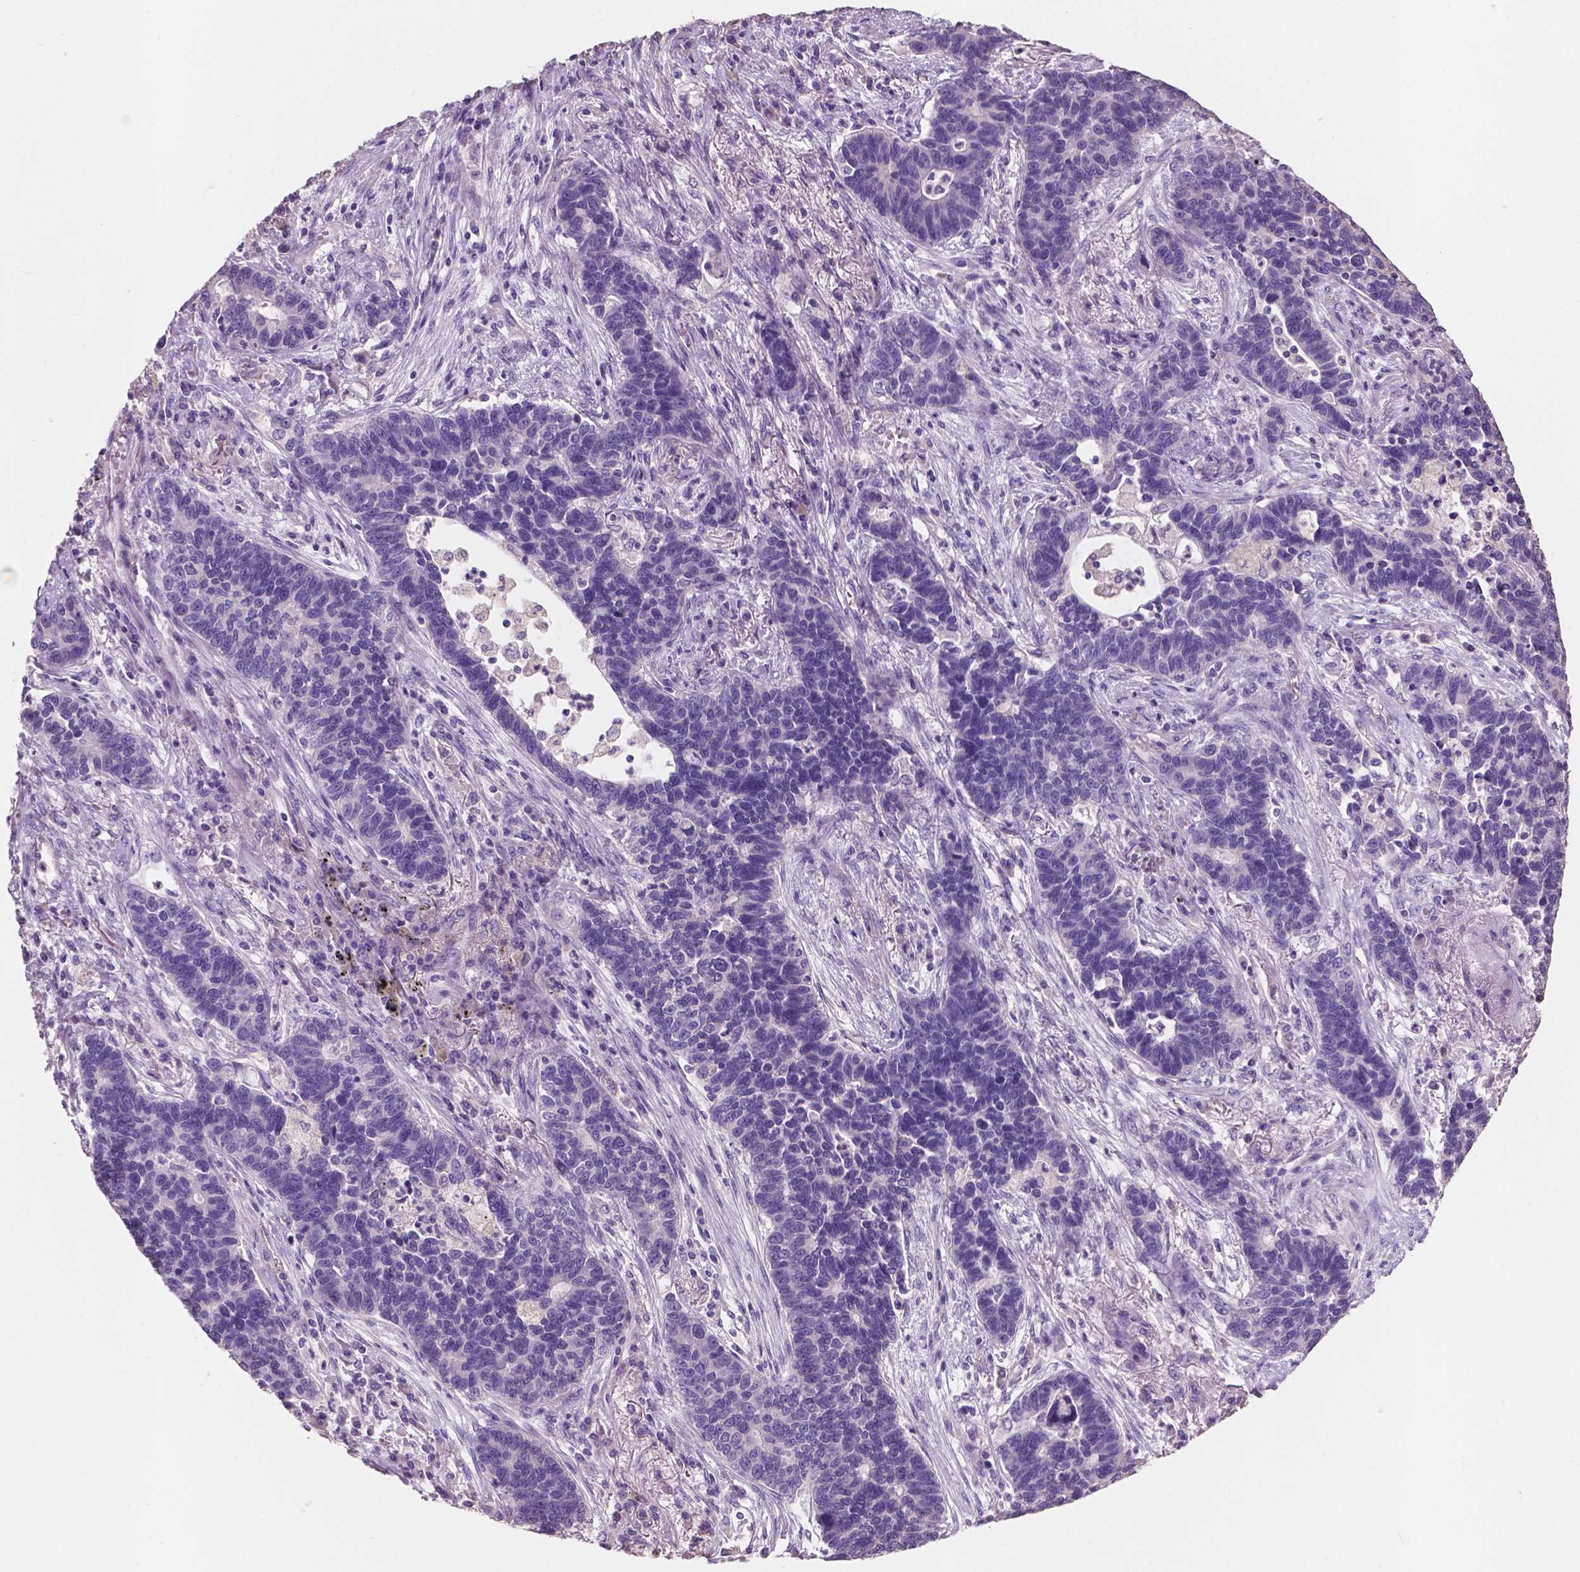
{"staining": {"intensity": "negative", "quantity": "none", "location": "none"}, "tissue": "lung cancer", "cell_type": "Tumor cells", "image_type": "cancer", "snomed": [{"axis": "morphology", "description": "Adenocarcinoma, NOS"}, {"axis": "topography", "description": "Lung"}], "caption": "Lung cancer stained for a protein using immunohistochemistry (IHC) demonstrates no positivity tumor cells.", "gene": "SBSN", "patient": {"sex": "female", "age": 57}}